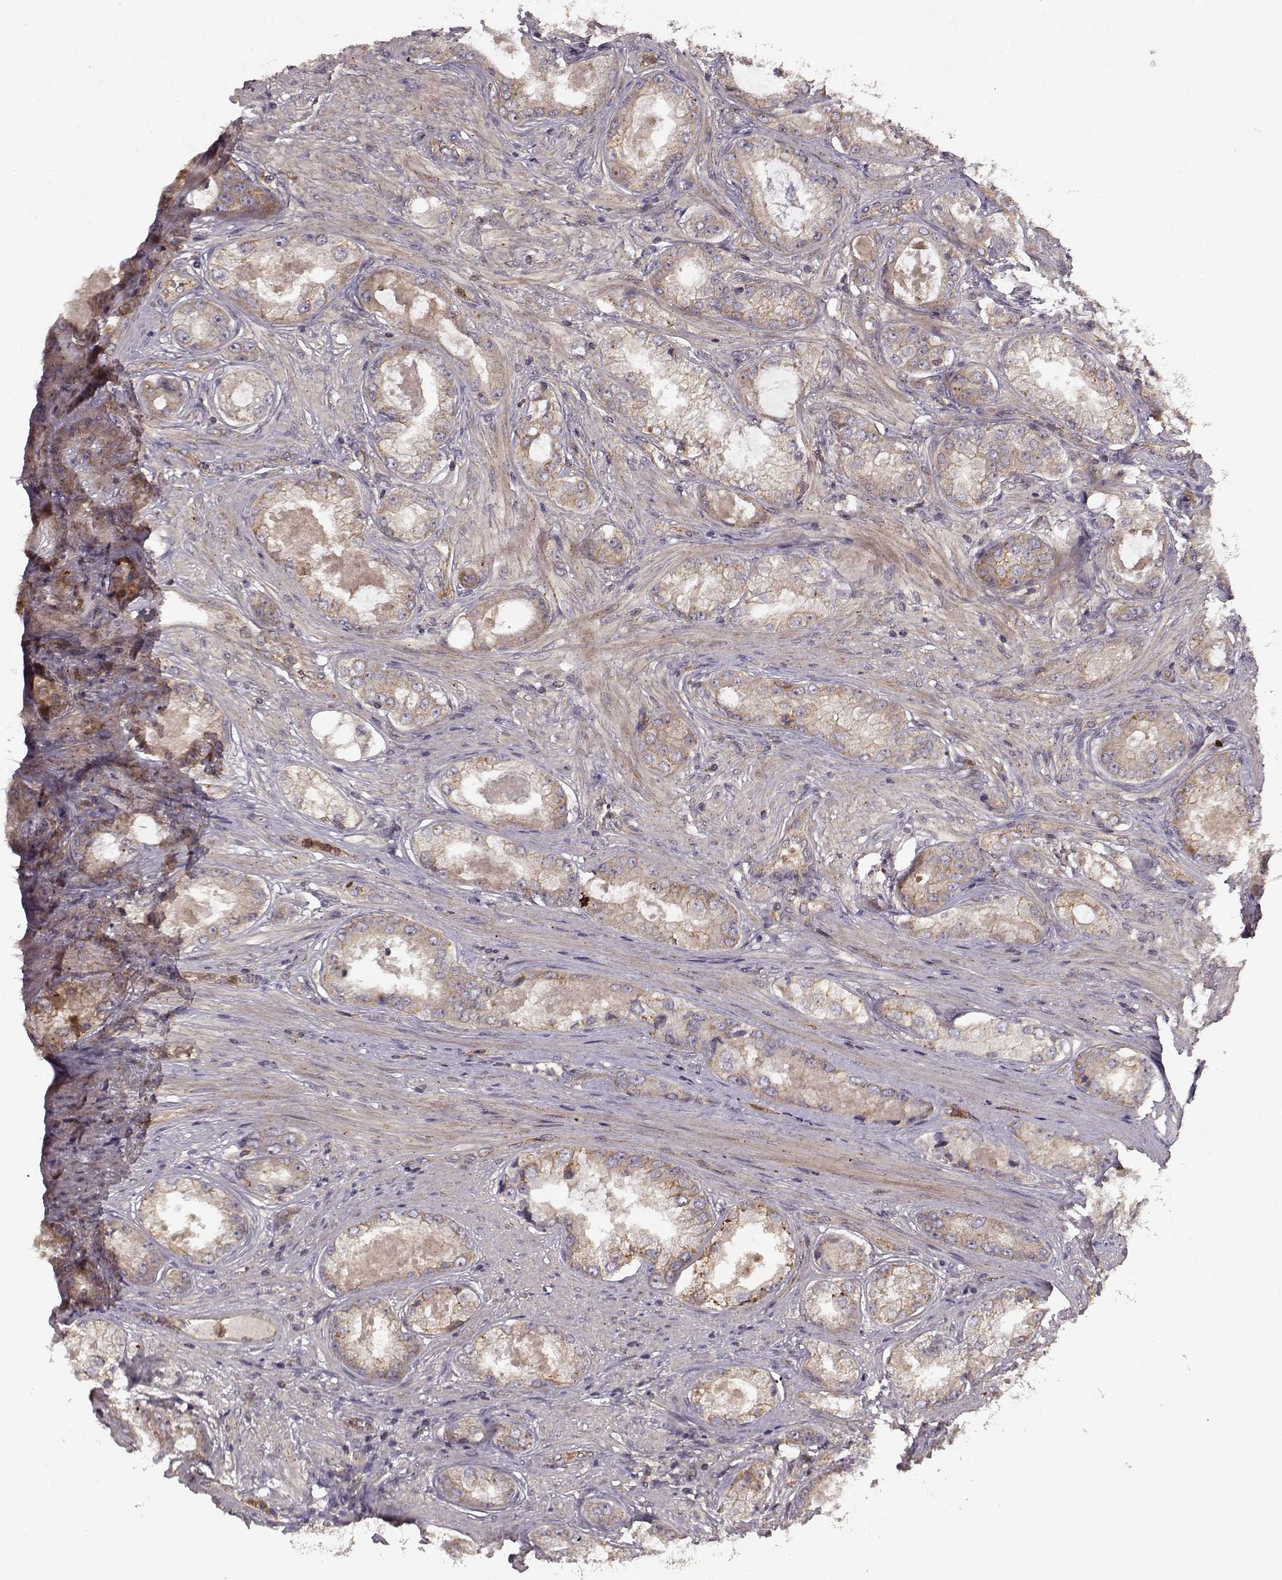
{"staining": {"intensity": "moderate", "quantity": ">75%", "location": "cytoplasmic/membranous"}, "tissue": "prostate cancer", "cell_type": "Tumor cells", "image_type": "cancer", "snomed": [{"axis": "morphology", "description": "Adenocarcinoma, Low grade"}, {"axis": "topography", "description": "Prostate"}], "caption": "Immunohistochemistry (IHC) micrograph of neoplastic tissue: adenocarcinoma (low-grade) (prostate) stained using immunohistochemistry displays medium levels of moderate protein expression localized specifically in the cytoplasmic/membranous of tumor cells, appearing as a cytoplasmic/membranous brown color.", "gene": "IFRD2", "patient": {"sex": "male", "age": 68}}